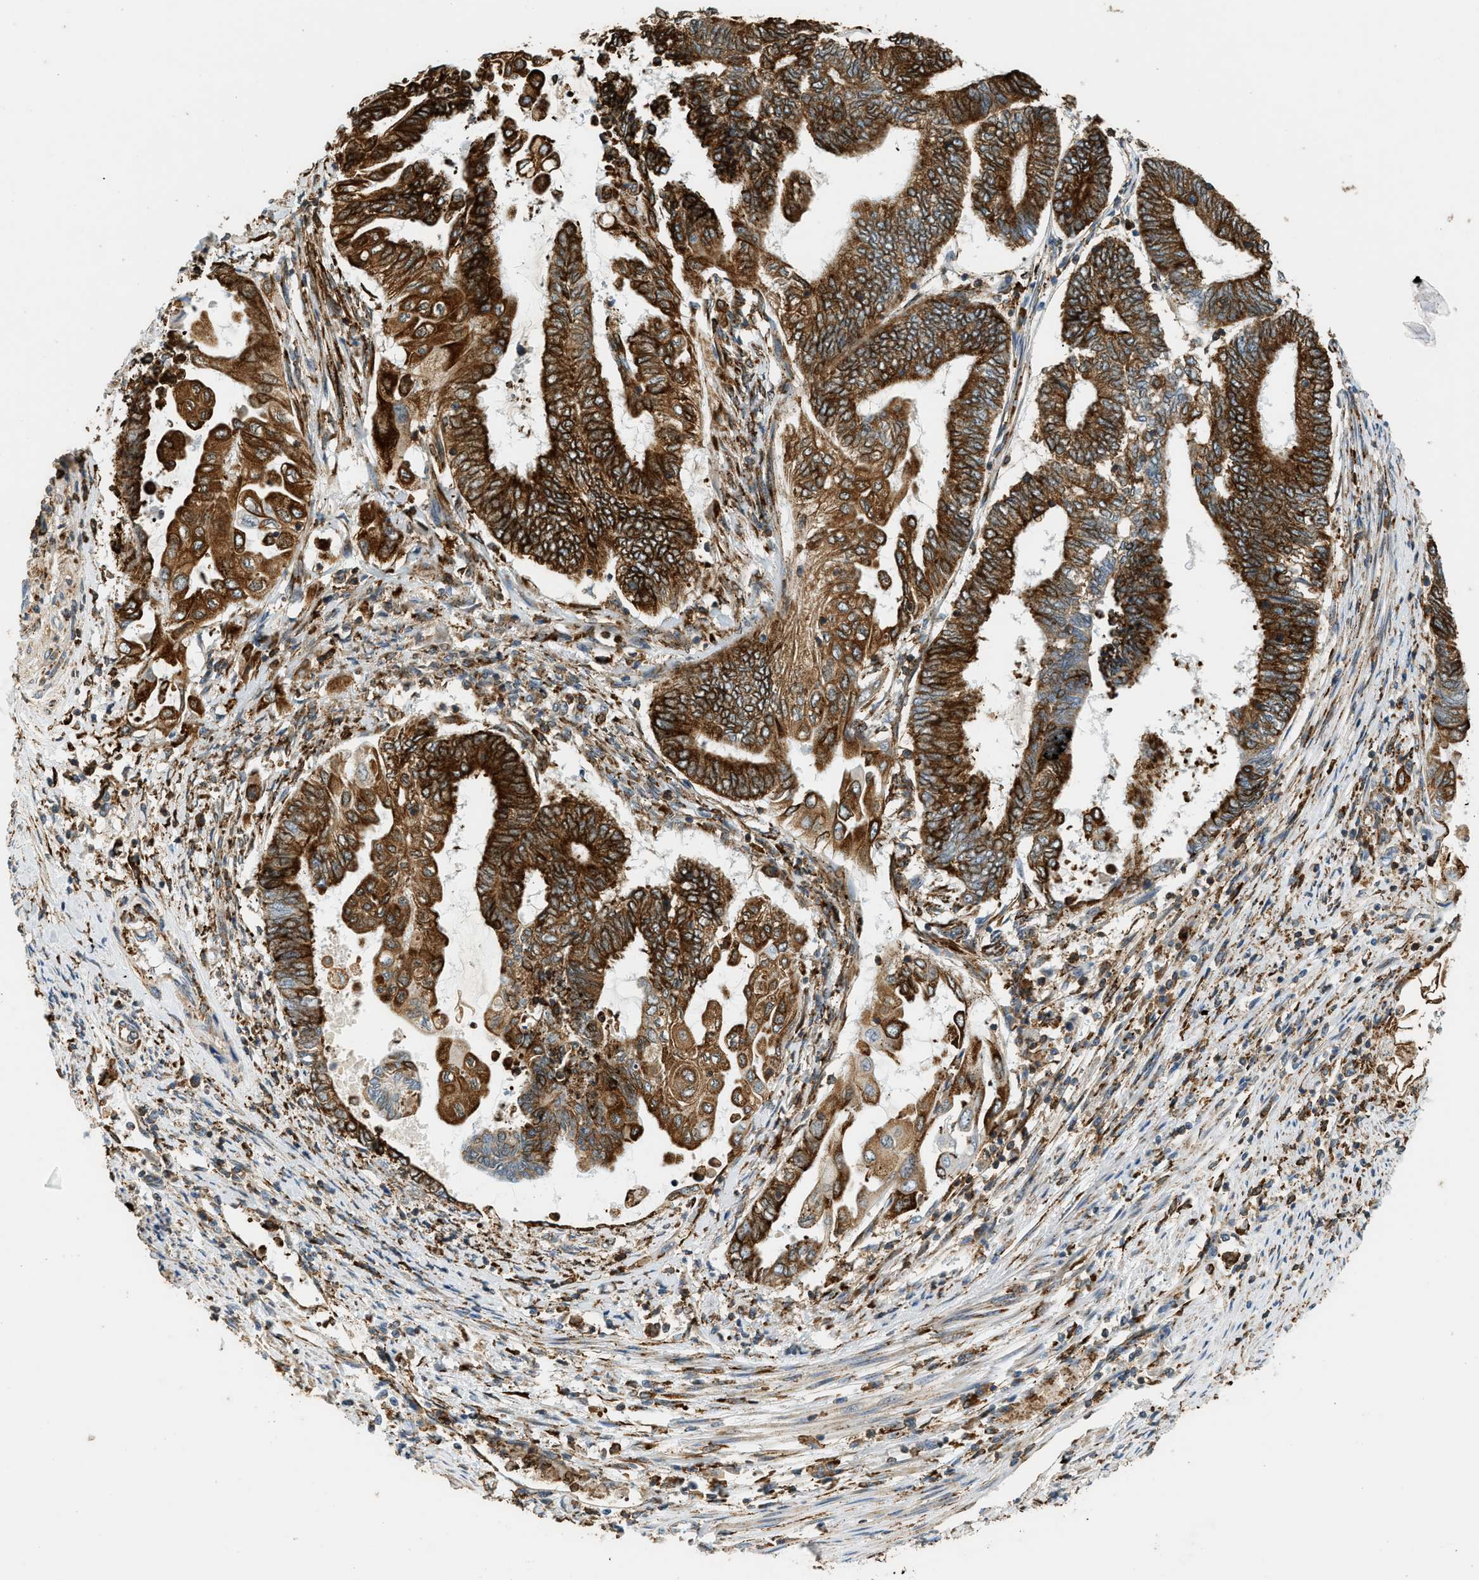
{"staining": {"intensity": "strong", "quantity": ">75%", "location": "cytoplasmic/membranous"}, "tissue": "endometrial cancer", "cell_type": "Tumor cells", "image_type": "cancer", "snomed": [{"axis": "morphology", "description": "Adenocarcinoma, NOS"}, {"axis": "topography", "description": "Uterus"}, {"axis": "topography", "description": "Endometrium"}], "caption": "An immunohistochemistry photomicrograph of tumor tissue is shown. Protein staining in brown highlights strong cytoplasmic/membranous positivity in endometrial cancer (adenocarcinoma) within tumor cells. The protein of interest is shown in brown color, while the nuclei are stained blue.", "gene": "SEMA4D", "patient": {"sex": "female", "age": 70}}